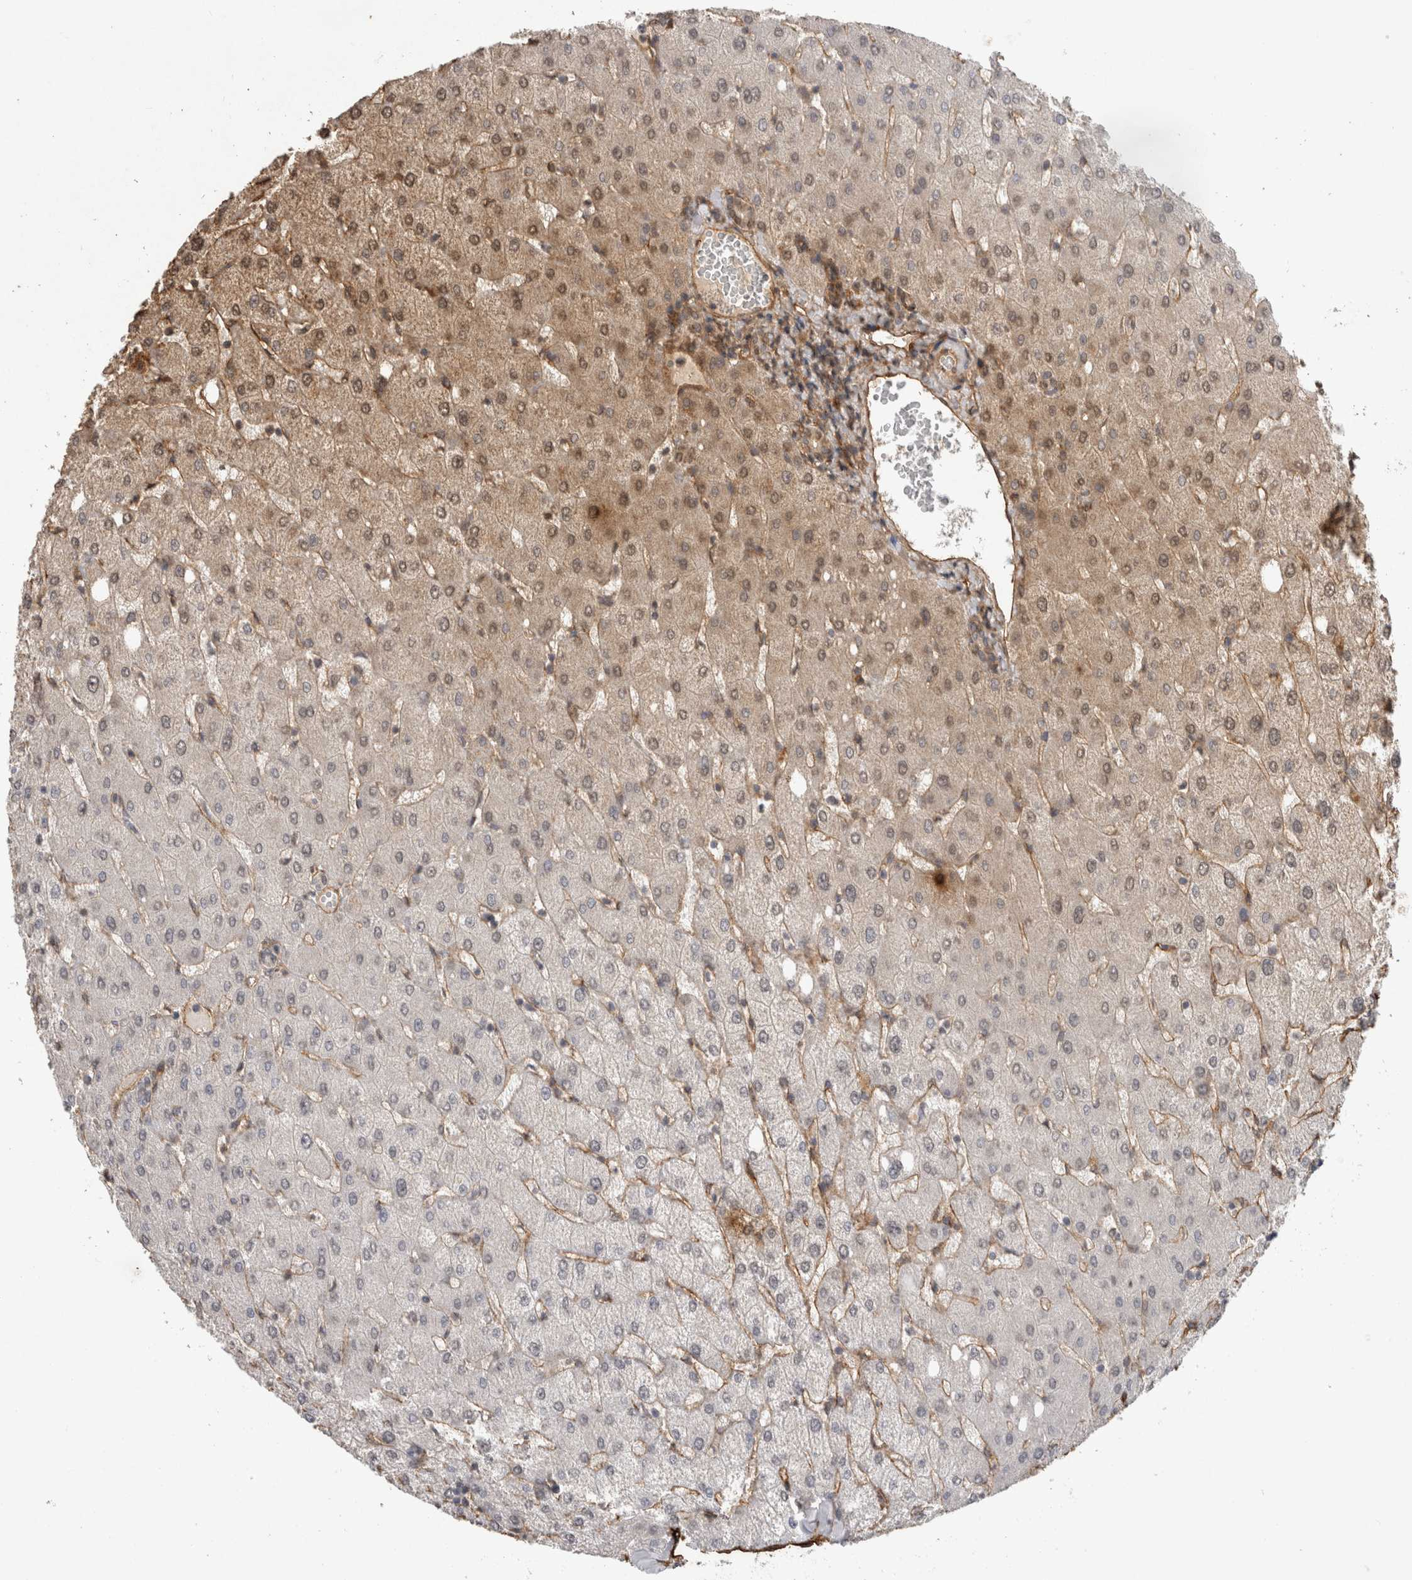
{"staining": {"intensity": "moderate", "quantity": "25%-75%", "location": "cytoplasmic/membranous"}, "tissue": "liver", "cell_type": "Cholangiocytes", "image_type": "normal", "snomed": [{"axis": "morphology", "description": "Normal tissue, NOS"}, {"axis": "topography", "description": "Liver"}], "caption": "IHC staining of unremarkable liver, which reveals medium levels of moderate cytoplasmic/membranous positivity in approximately 25%-75% of cholangiocytes indicating moderate cytoplasmic/membranous protein staining. The staining was performed using DAB (brown) for protein detection and nuclei were counterstained in hematoxylin (blue).", "gene": "RECK", "patient": {"sex": "female", "age": 54}}